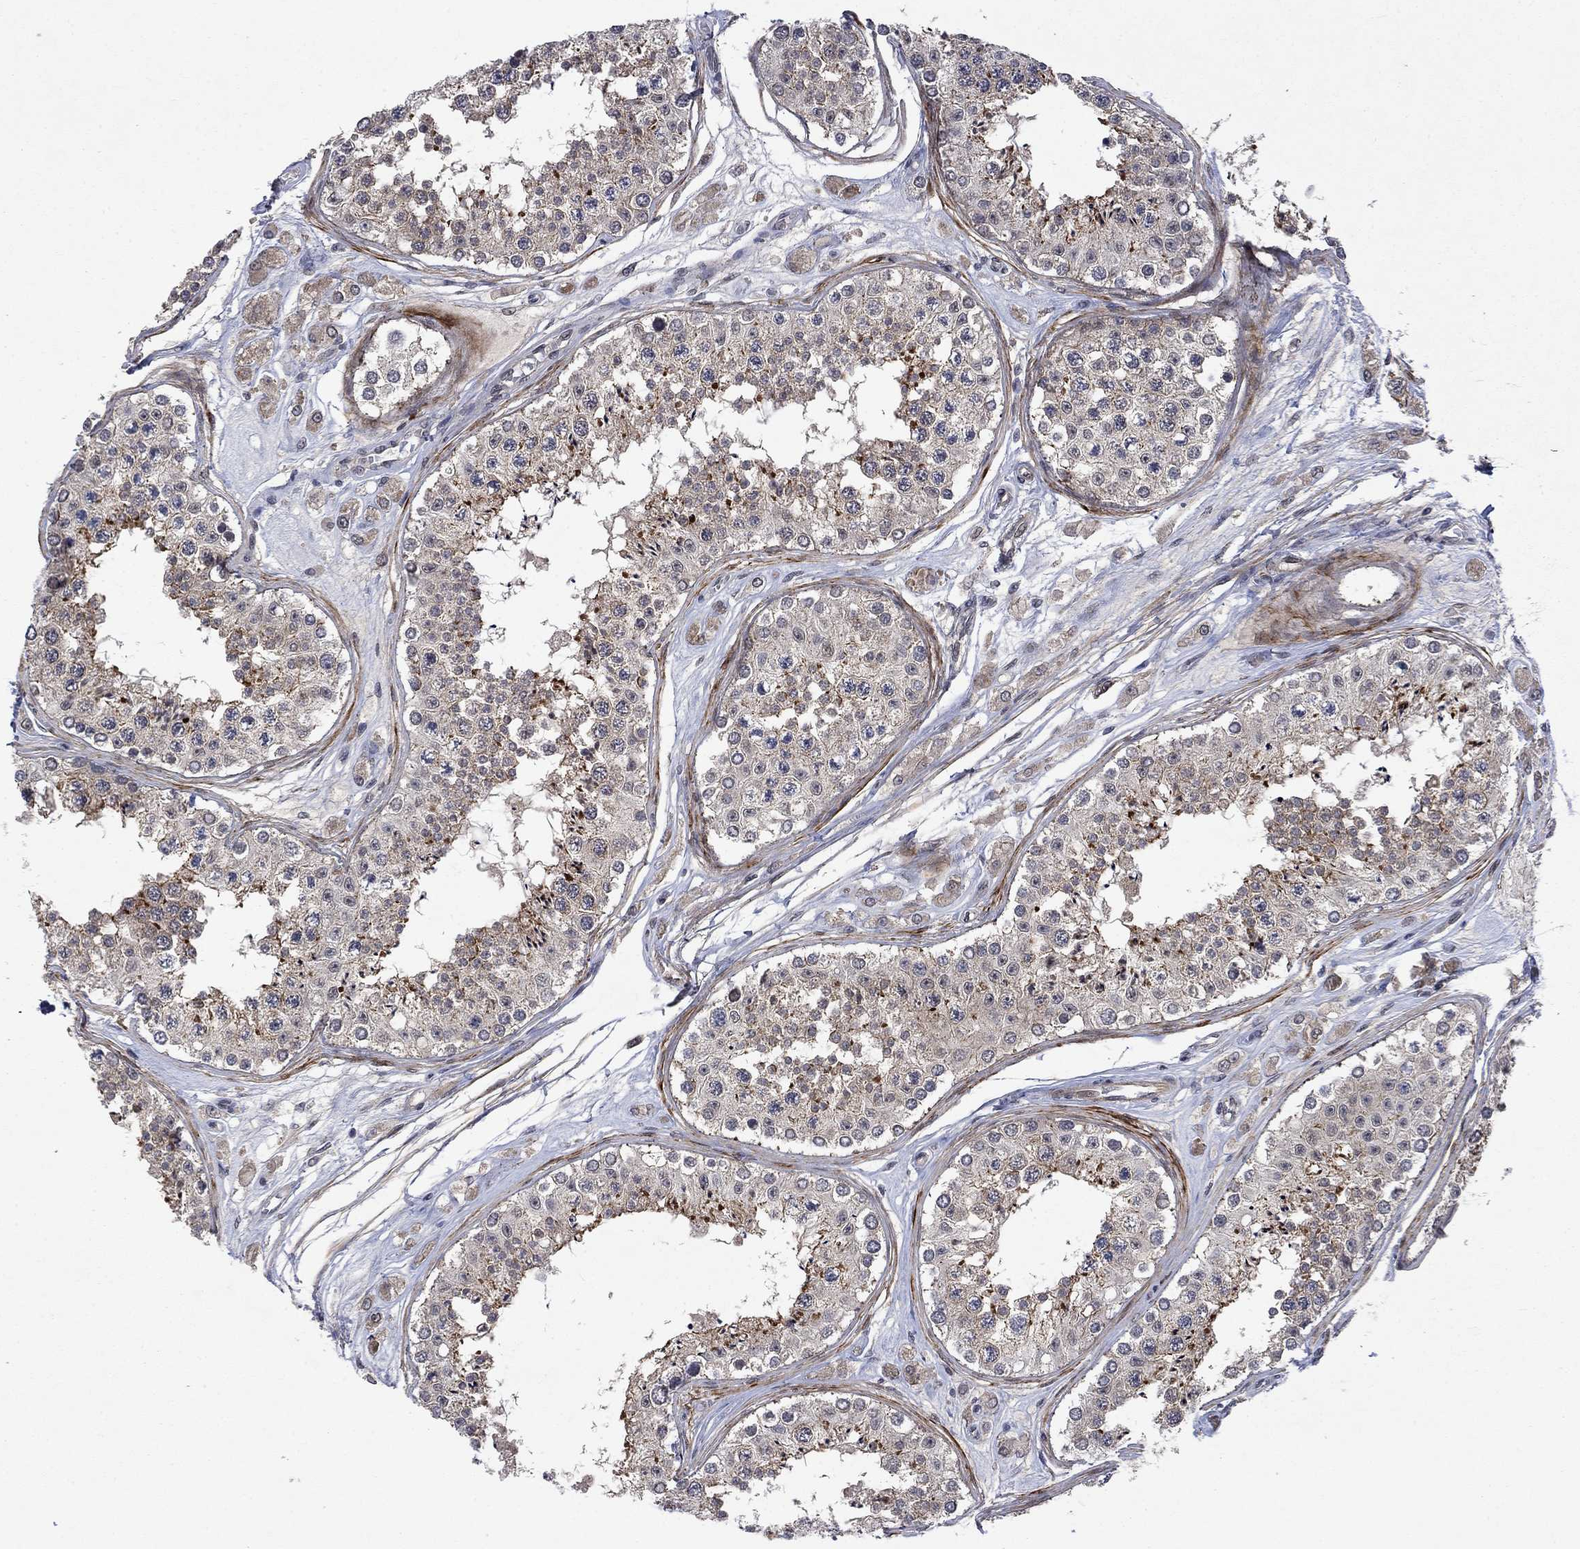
{"staining": {"intensity": "moderate", "quantity": "25%-75%", "location": "cytoplasmic/membranous"}, "tissue": "testis", "cell_type": "Cells in seminiferous ducts", "image_type": "normal", "snomed": [{"axis": "morphology", "description": "Normal tissue, NOS"}, {"axis": "topography", "description": "Testis"}], "caption": "Moderate cytoplasmic/membranous staining is present in about 25%-75% of cells in seminiferous ducts in unremarkable testis. The protein of interest is stained brown, and the nuclei are stained in blue (DAB IHC with brightfield microscopy, high magnification).", "gene": "PPP1R9A", "patient": {"sex": "male", "age": 25}}